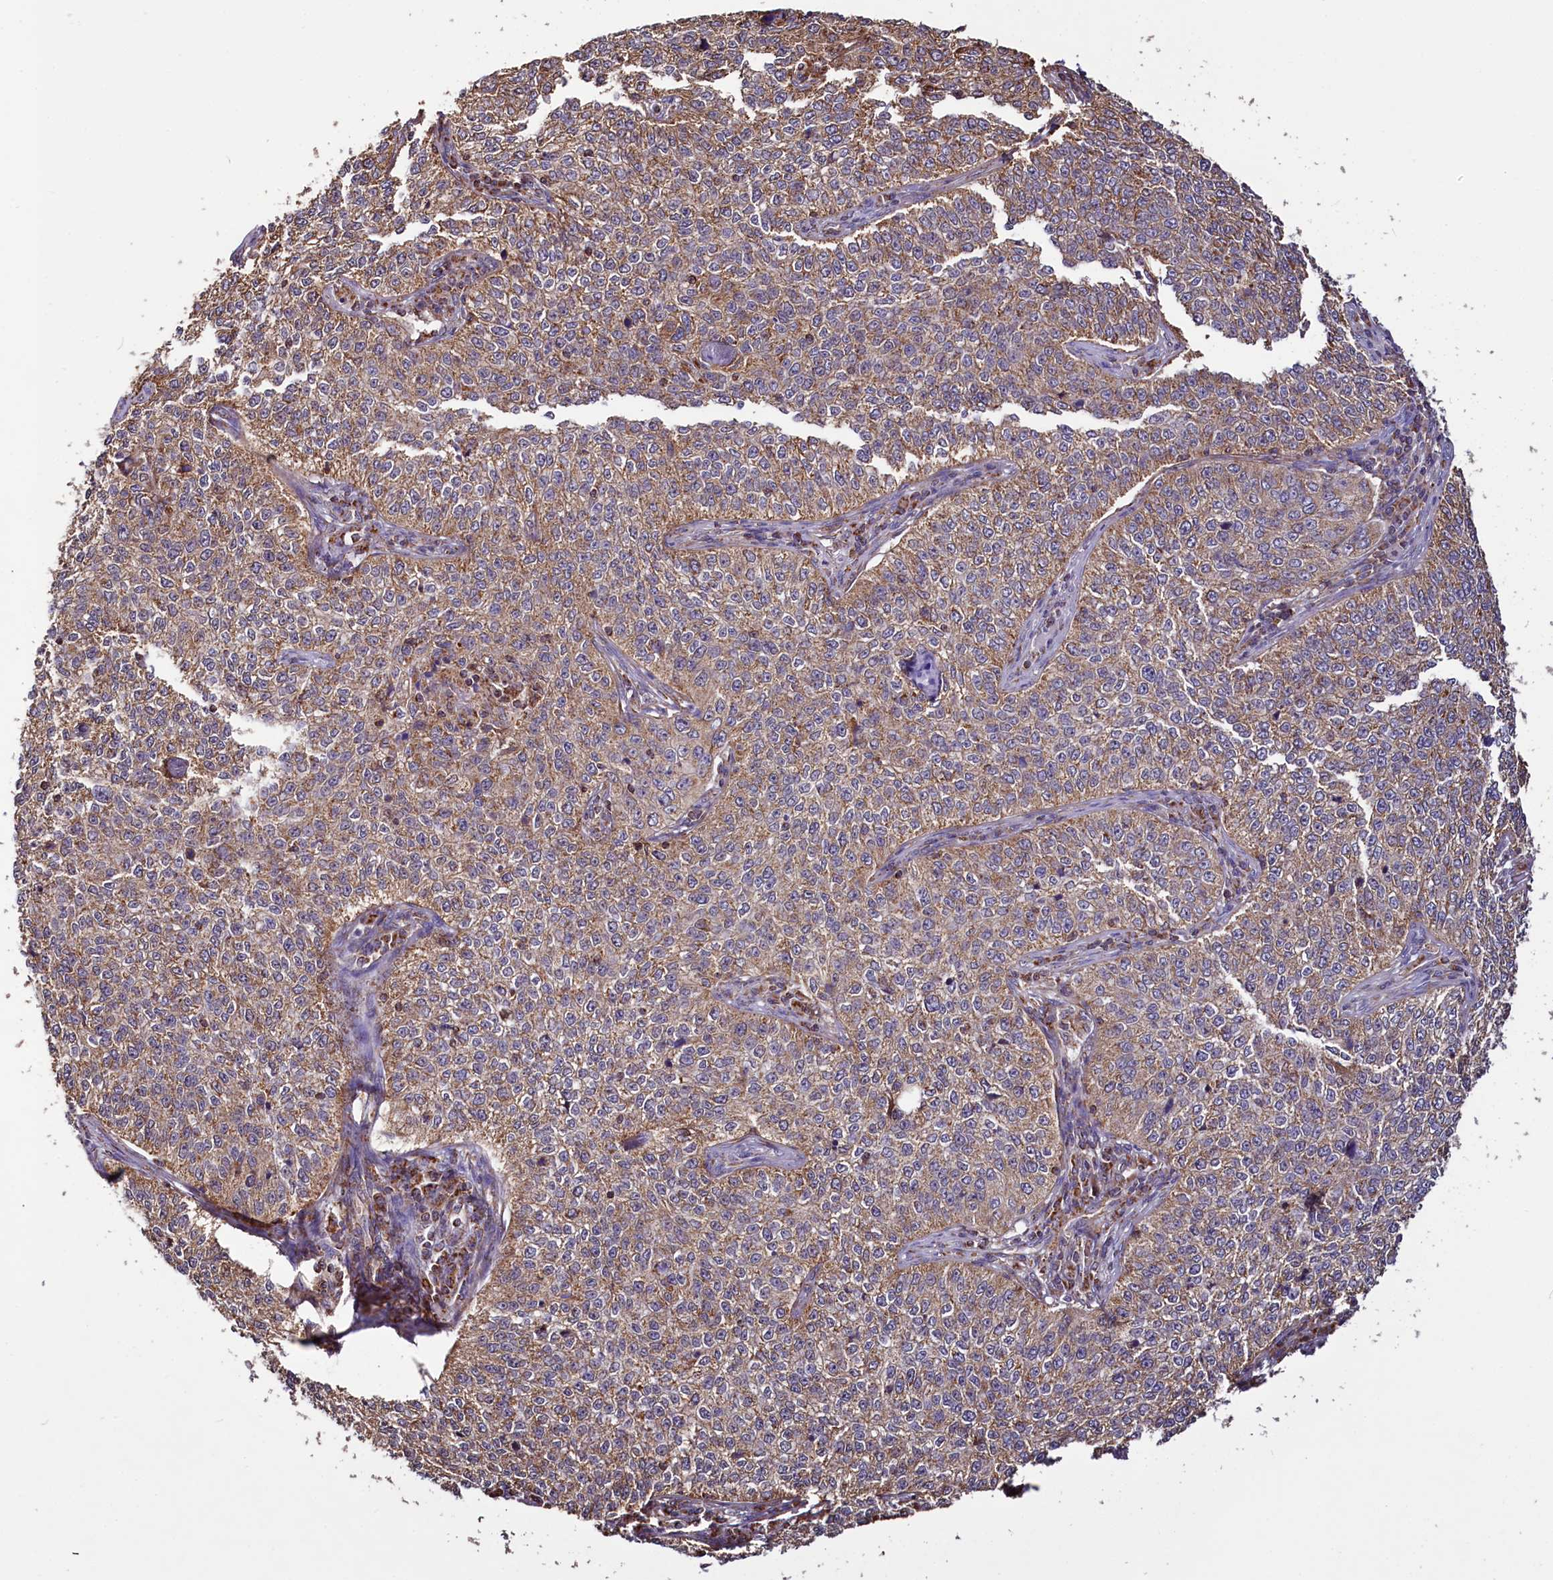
{"staining": {"intensity": "moderate", "quantity": "25%-75%", "location": "cytoplasmic/membranous"}, "tissue": "cervical cancer", "cell_type": "Tumor cells", "image_type": "cancer", "snomed": [{"axis": "morphology", "description": "Squamous cell carcinoma, NOS"}, {"axis": "topography", "description": "Cervix"}], "caption": "Tumor cells reveal medium levels of moderate cytoplasmic/membranous expression in about 25%-75% of cells in human cervical cancer (squamous cell carcinoma).", "gene": "NUDT15", "patient": {"sex": "female", "age": 35}}